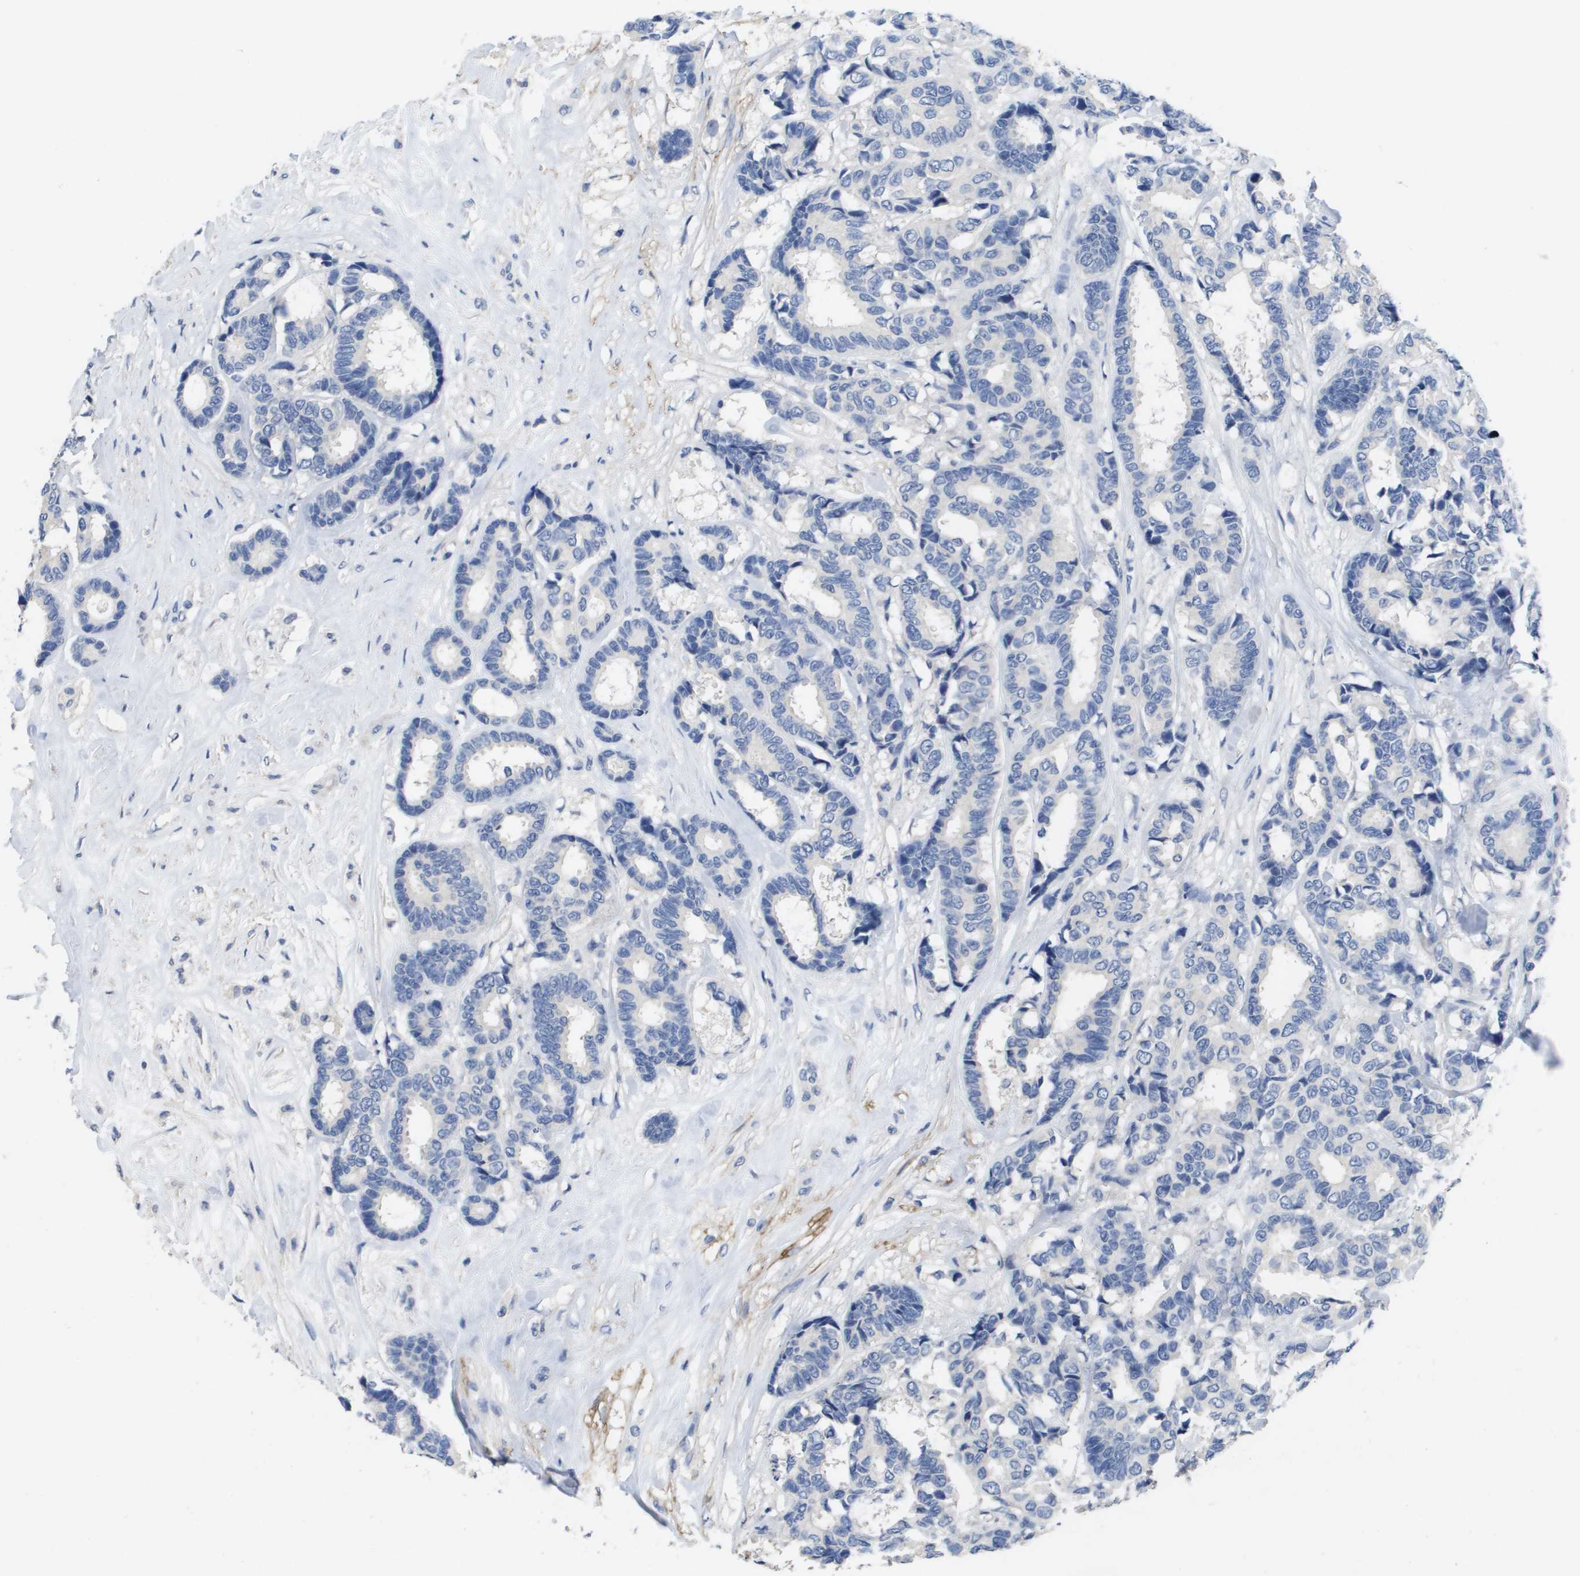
{"staining": {"intensity": "negative", "quantity": "none", "location": "none"}, "tissue": "breast cancer", "cell_type": "Tumor cells", "image_type": "cancer", "snomed": [{"axis": "morphology", "description": "Duct carcinoma"}, {"axis": "topography", "description": "Breast"}], "caption": "Immunohistochemical staining of human breast cancer displays no significant positivity in tumor cells.", "gene": "CA9", "patient": {"sex": "female", "age": 87}}